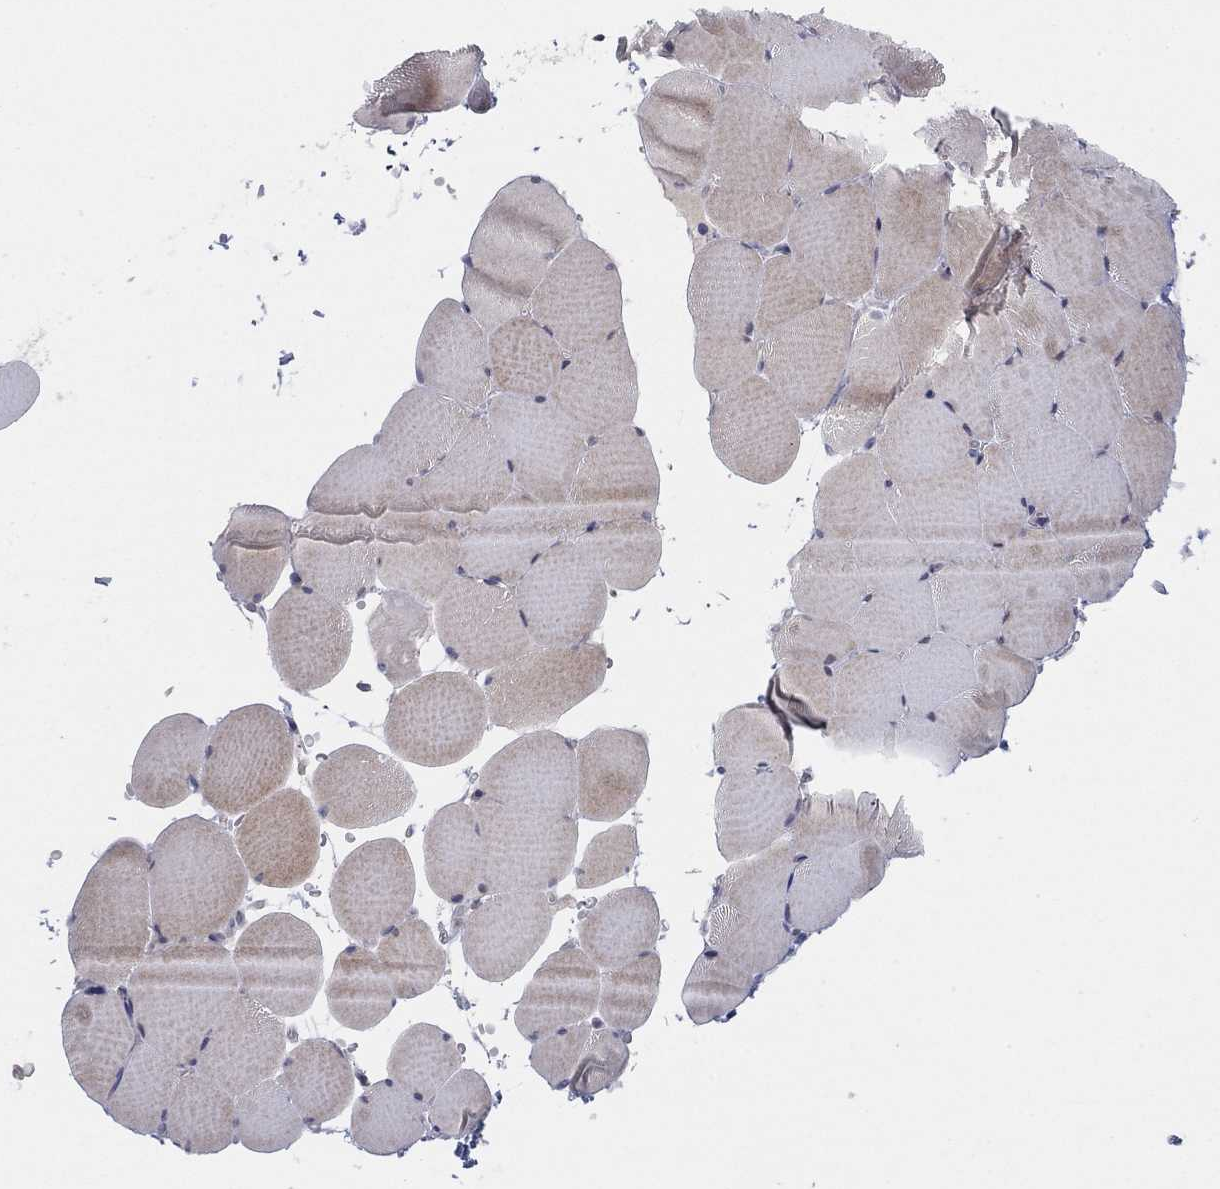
{"staining": {"intensity": "weak", "quantity": "25%-75%", "location": "cytoplasmic/membranous"}, "tissue": "skeletal muscle", "cell_type": "Myocytes", "image_type": "normal", "snomed": [{"axis": "morphology", "description": "Normal tissue, NOS"}, {"axis": "topography", "description": "Skeletal muscle"}], "caption": "Protein staining exhibits weak cytoplasmic/membranous expression in about 25%-75% of myocytes in normal skeletal muscle. The staining was performed using DAB, with brown indicating positive protein expression. Nuclei are stained blue with hematoxylin.", "gene": "AMN1", "patient": {"sex": "female", "age": 37}}